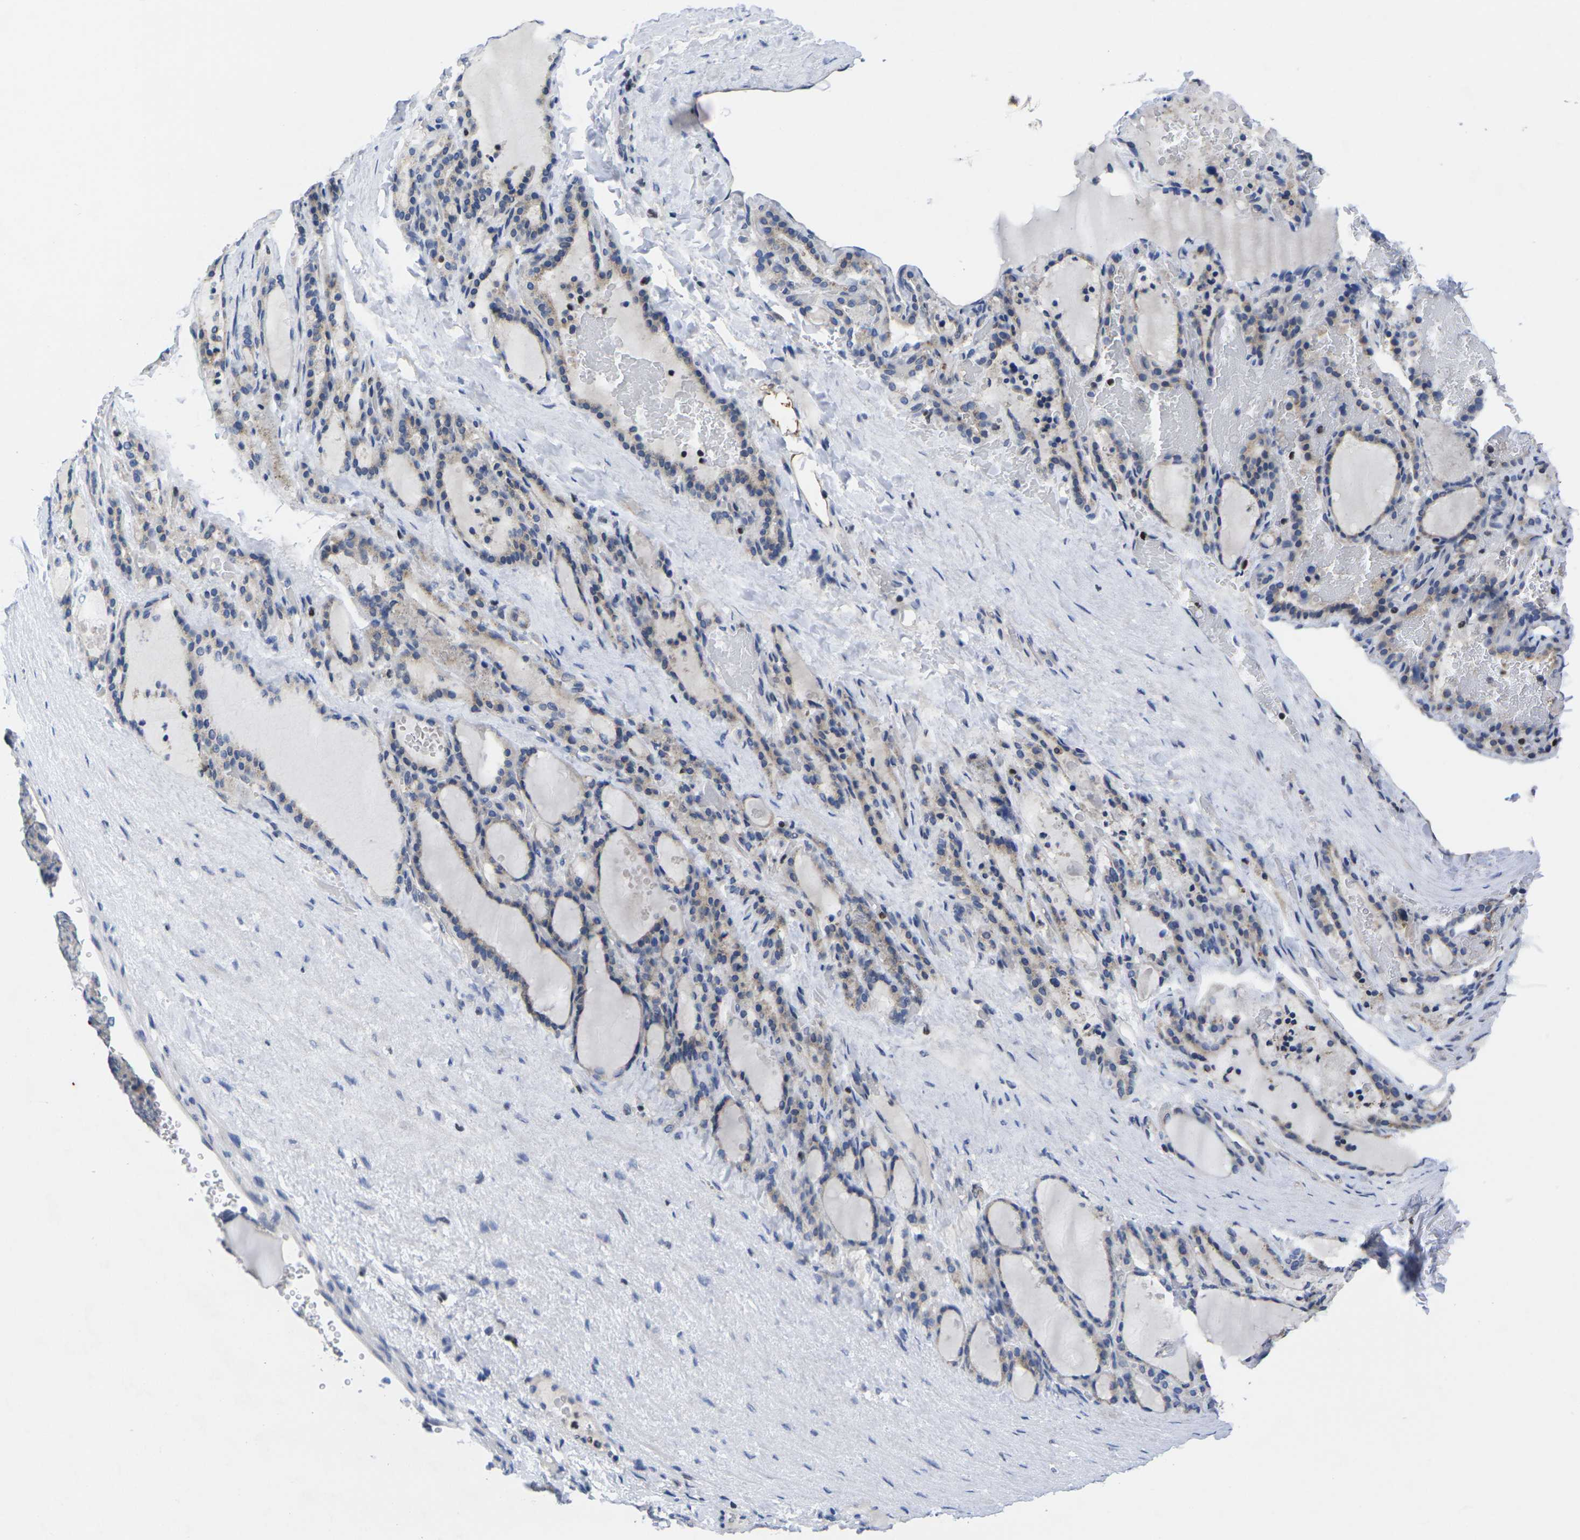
{"staining": {"intensity": "weak", "quantity": "25%-75%", "location": "cytoplasmic/membranous"}, "tissue": "thyroid gland", "cell_type": "Glandular cells", "image_type": "normal", "snomed": [{"axis": "morphology", "description": "Normal tissue, NOS"}, {"axis": "topography", "description": "Thyroid gland"}], "caption": "Benign thyroid gland was stained to show a protein in brown. There is low levels of weak cytoplasmic/membranous expression in approximately 25%-75% of glandular cells. (Stains: DAB in brown, nuclei in blue, Microscopy: brightfield microscopy at high magnification).", "gene": "IKZF1", "patient": {"sex": "female", "age": 28}}